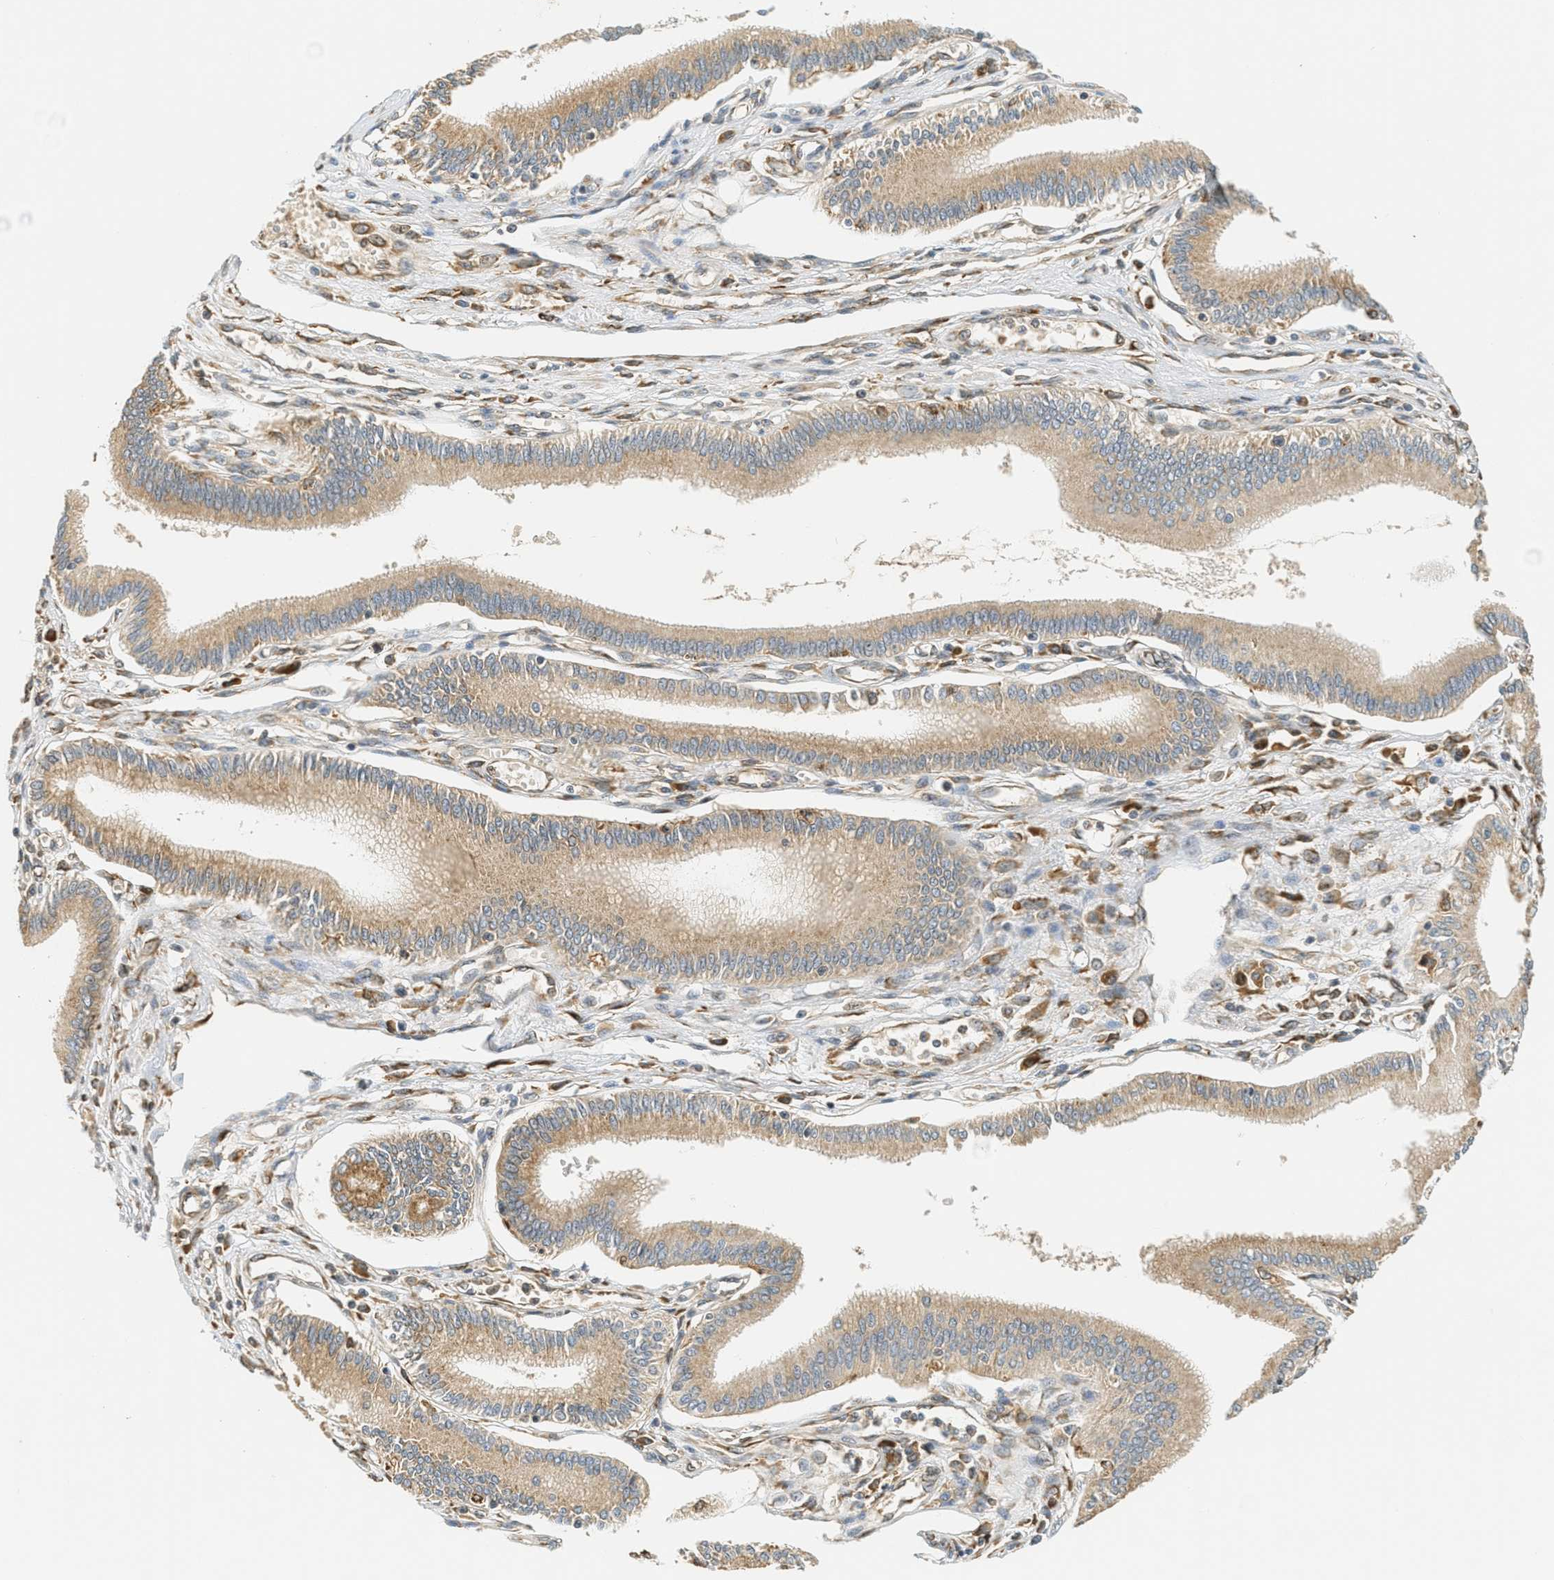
{"staining": {"intensity": "weak", "quantity": ">75%", "location": "cytoplasmic/membranous"}, "tissue": "pancreatic cancer", "cell_type": "Tumor cells", "image_type": "cancer", "snomed": [{"axis": "morphology", "description": "Adenocarcinoma, NOS"}, {"axis": "topography", "description": "Pancreas"}], "caption": "Pancreatic cancer tissue exhibits weak cytoplasmic/membranous staining in about >75% of tumor cells, visualized by immunohistochemistry. (DAB (3,3'-diaminobenzidine) = brown stain, brightfield microscopy at high magnification).", "gene": "PDK1", "patient": {"sex": "male", "age": 56}}